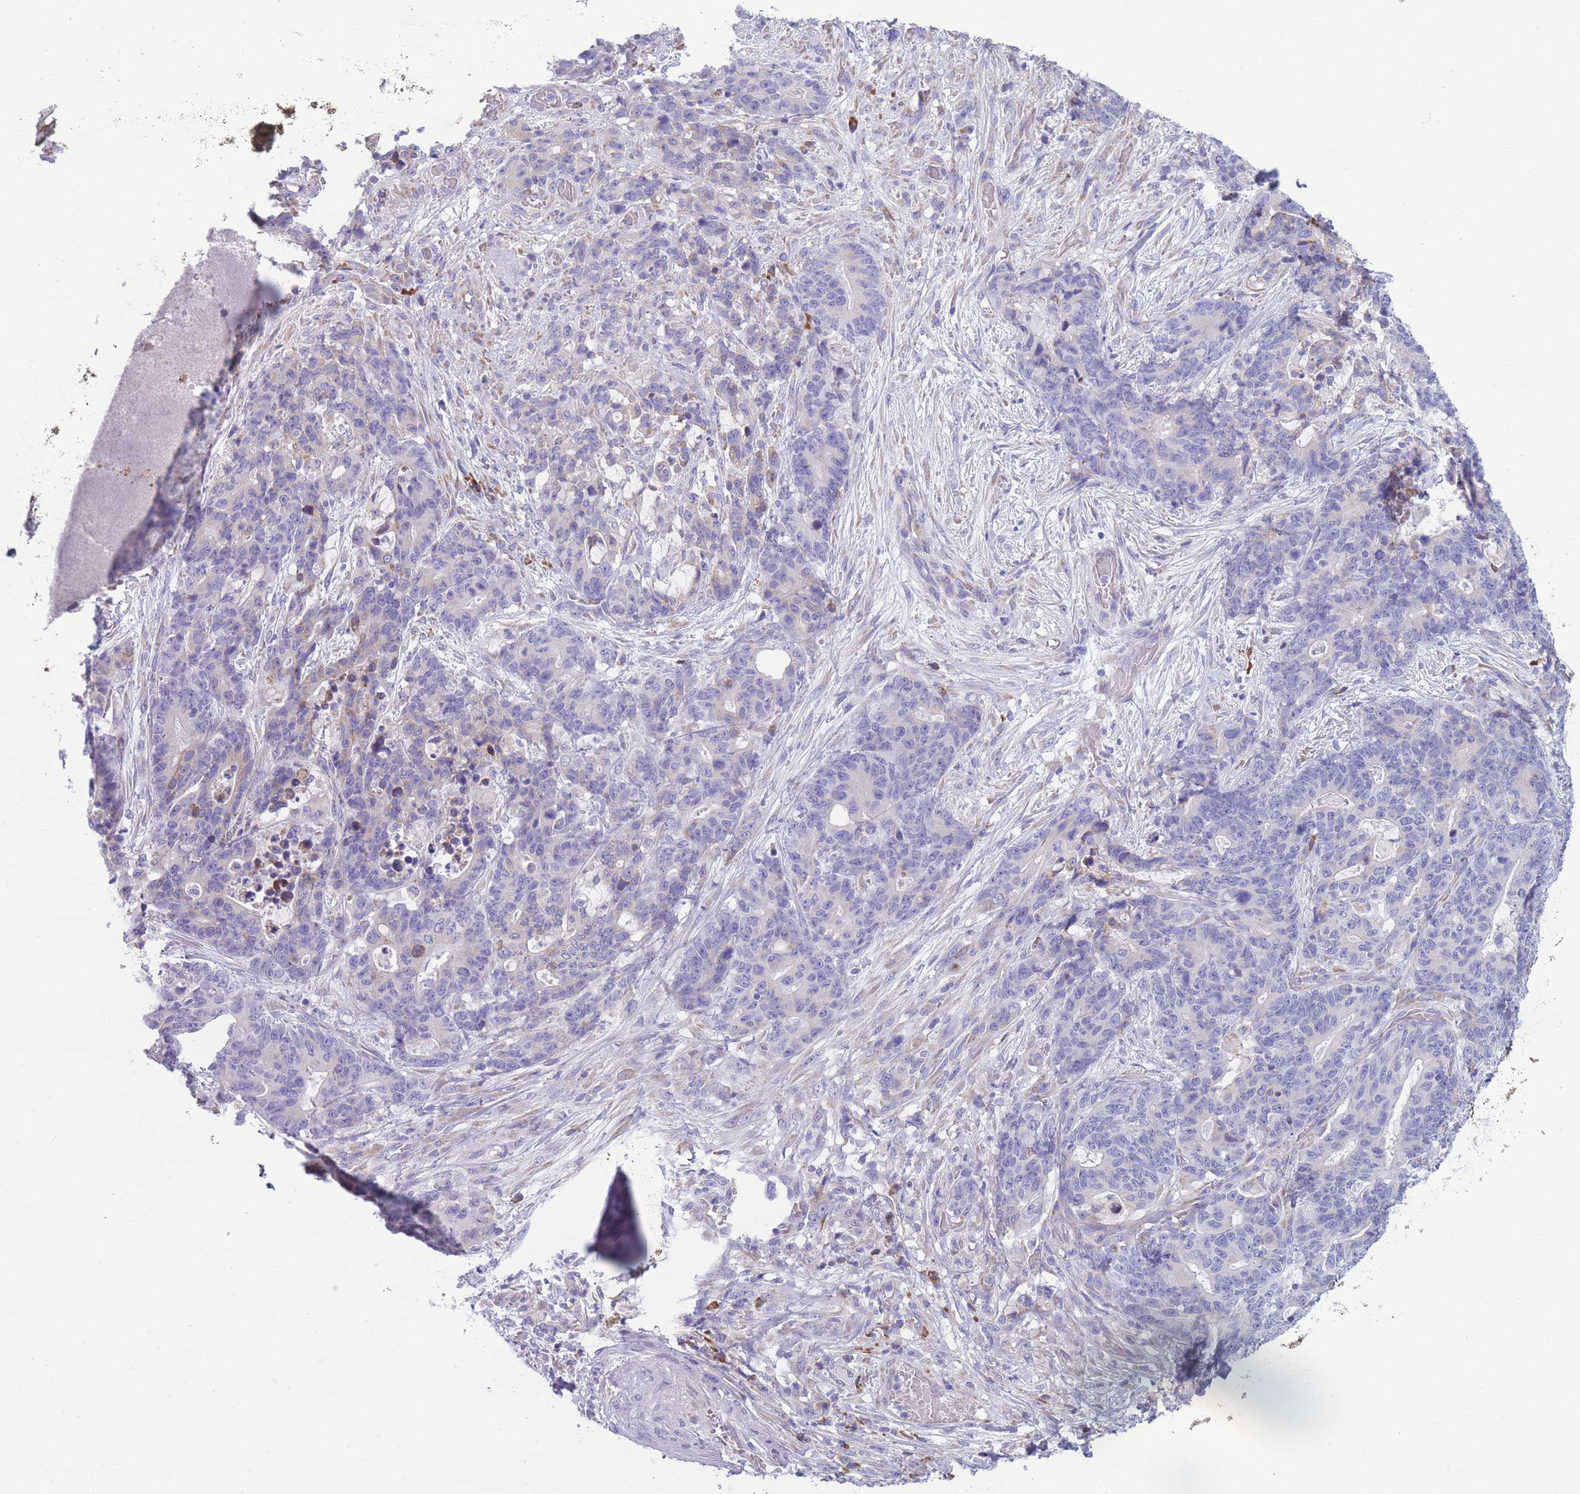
{"staining": {"intensity": "moderate", "quantity": "25%-75%", "location": "cytoplasmic/membranous"}, "tissue": "stomach cancer", "cell_type": "Tumor cells", "image_type": "cancer", "snomed": [{"axis": "morphology", "description": "Normal tissue, NOS"}, {"axis": "morphology", "description": "Adenocarcinoma, NOS"}, {"axis": "topography", "description": "Stomach"}], "caption": "Brown immunohistochemical staining in adenocarcinoma (stomach) demonstrates moderate cytoplasmic/membranous expression in about 25%-75% of tumor cells.", "gene": "XKR8", "patient": {"sex": "female", "age": 64}}